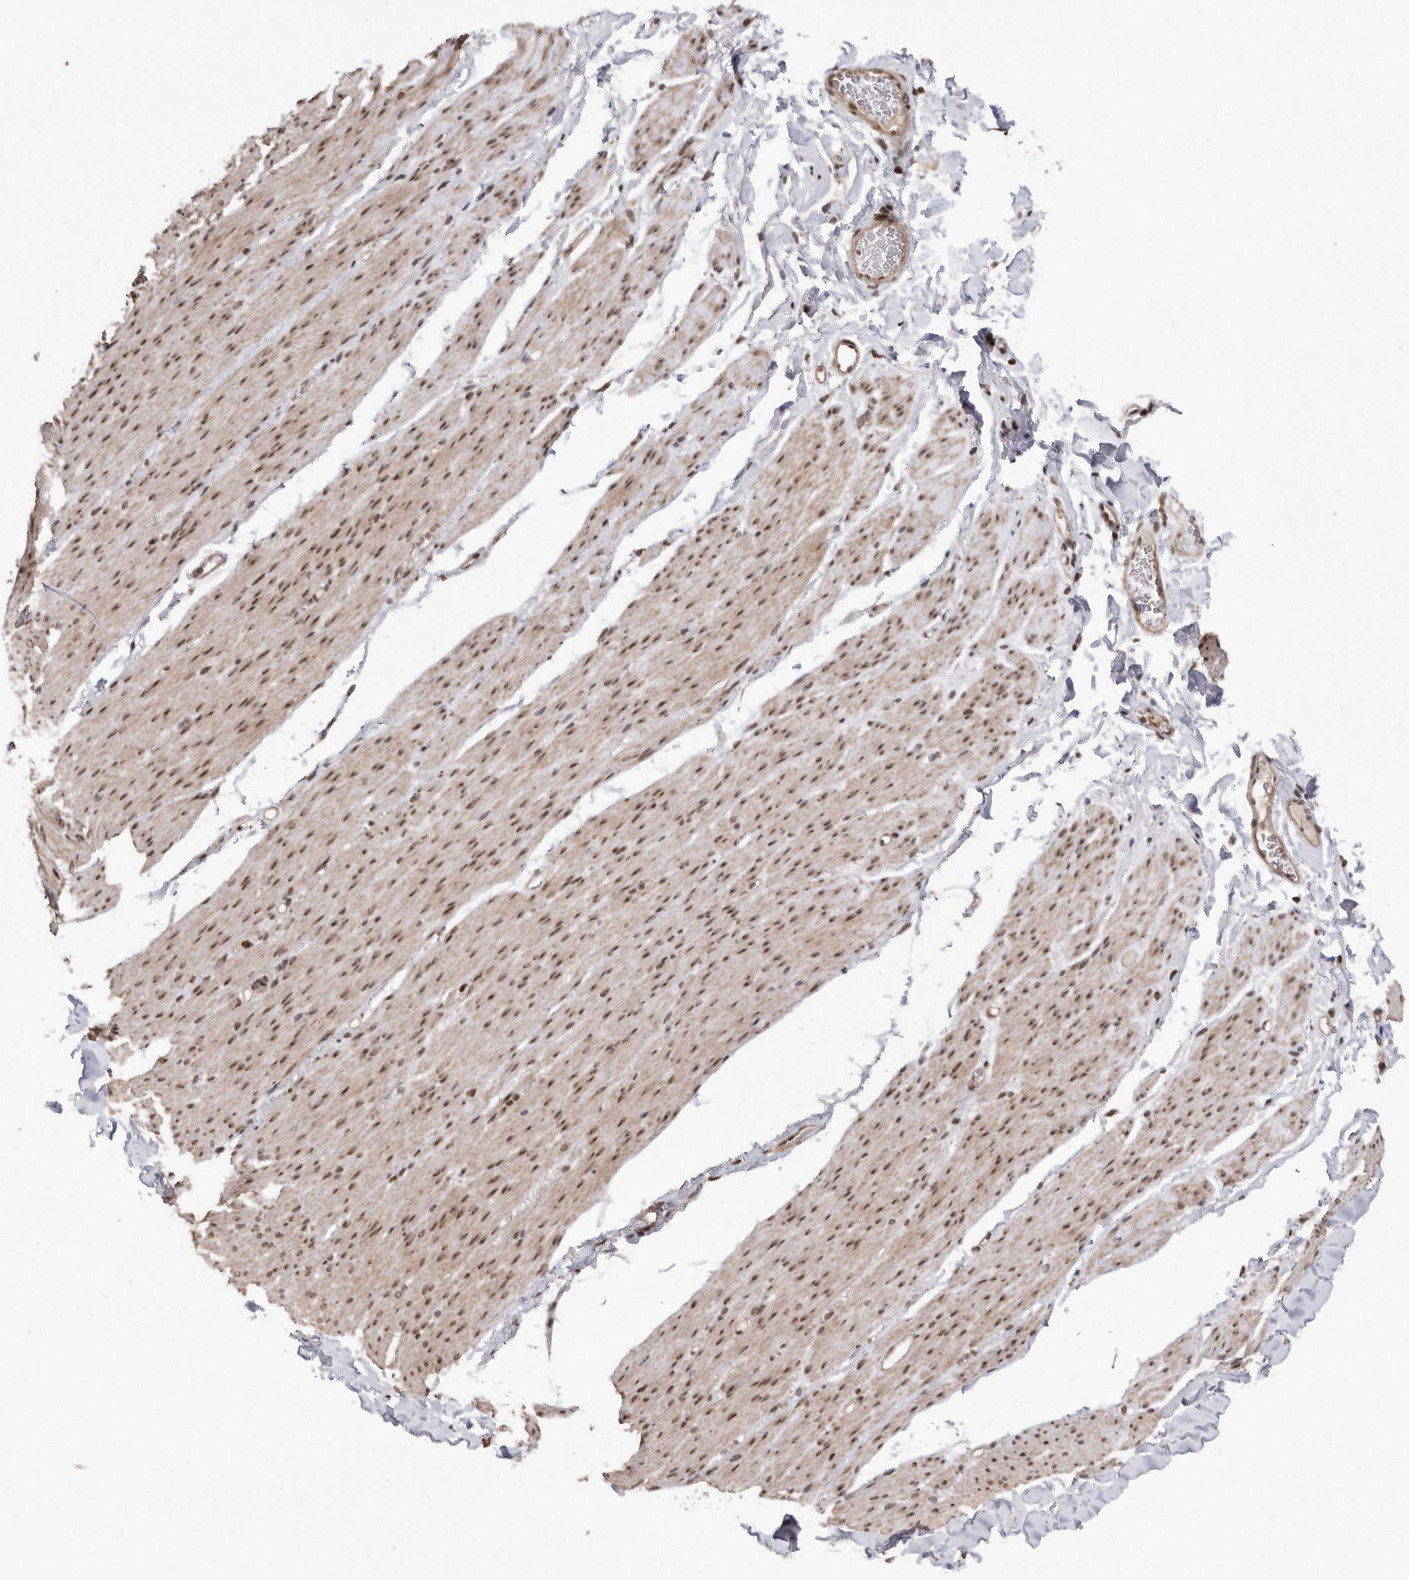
{"staining": {"intensity": "moderate", "quantity": ">75%", "location": "cytoplasmic/membranous,nuclear"}, "tissue": "smooth muscle", "cell_type": "Smooth muscle cells", "image_type": "normal", "snomed": [{"axis": "morphology", "description": "Normal tissue, NOS"}, {"axis": "topography", "description": "Colon"}, {"axis": "topography", "description": "Peripheral nerve tissue"}], "caption": "Human smooth muscle stained with a brown dye reveals moderate cytoplasmic/membranous,nuclear positive expression in approximately >75% of smooth muscle cells.", "gene": "TDRD3", "patient": {"sex": "female", "age": 61}}